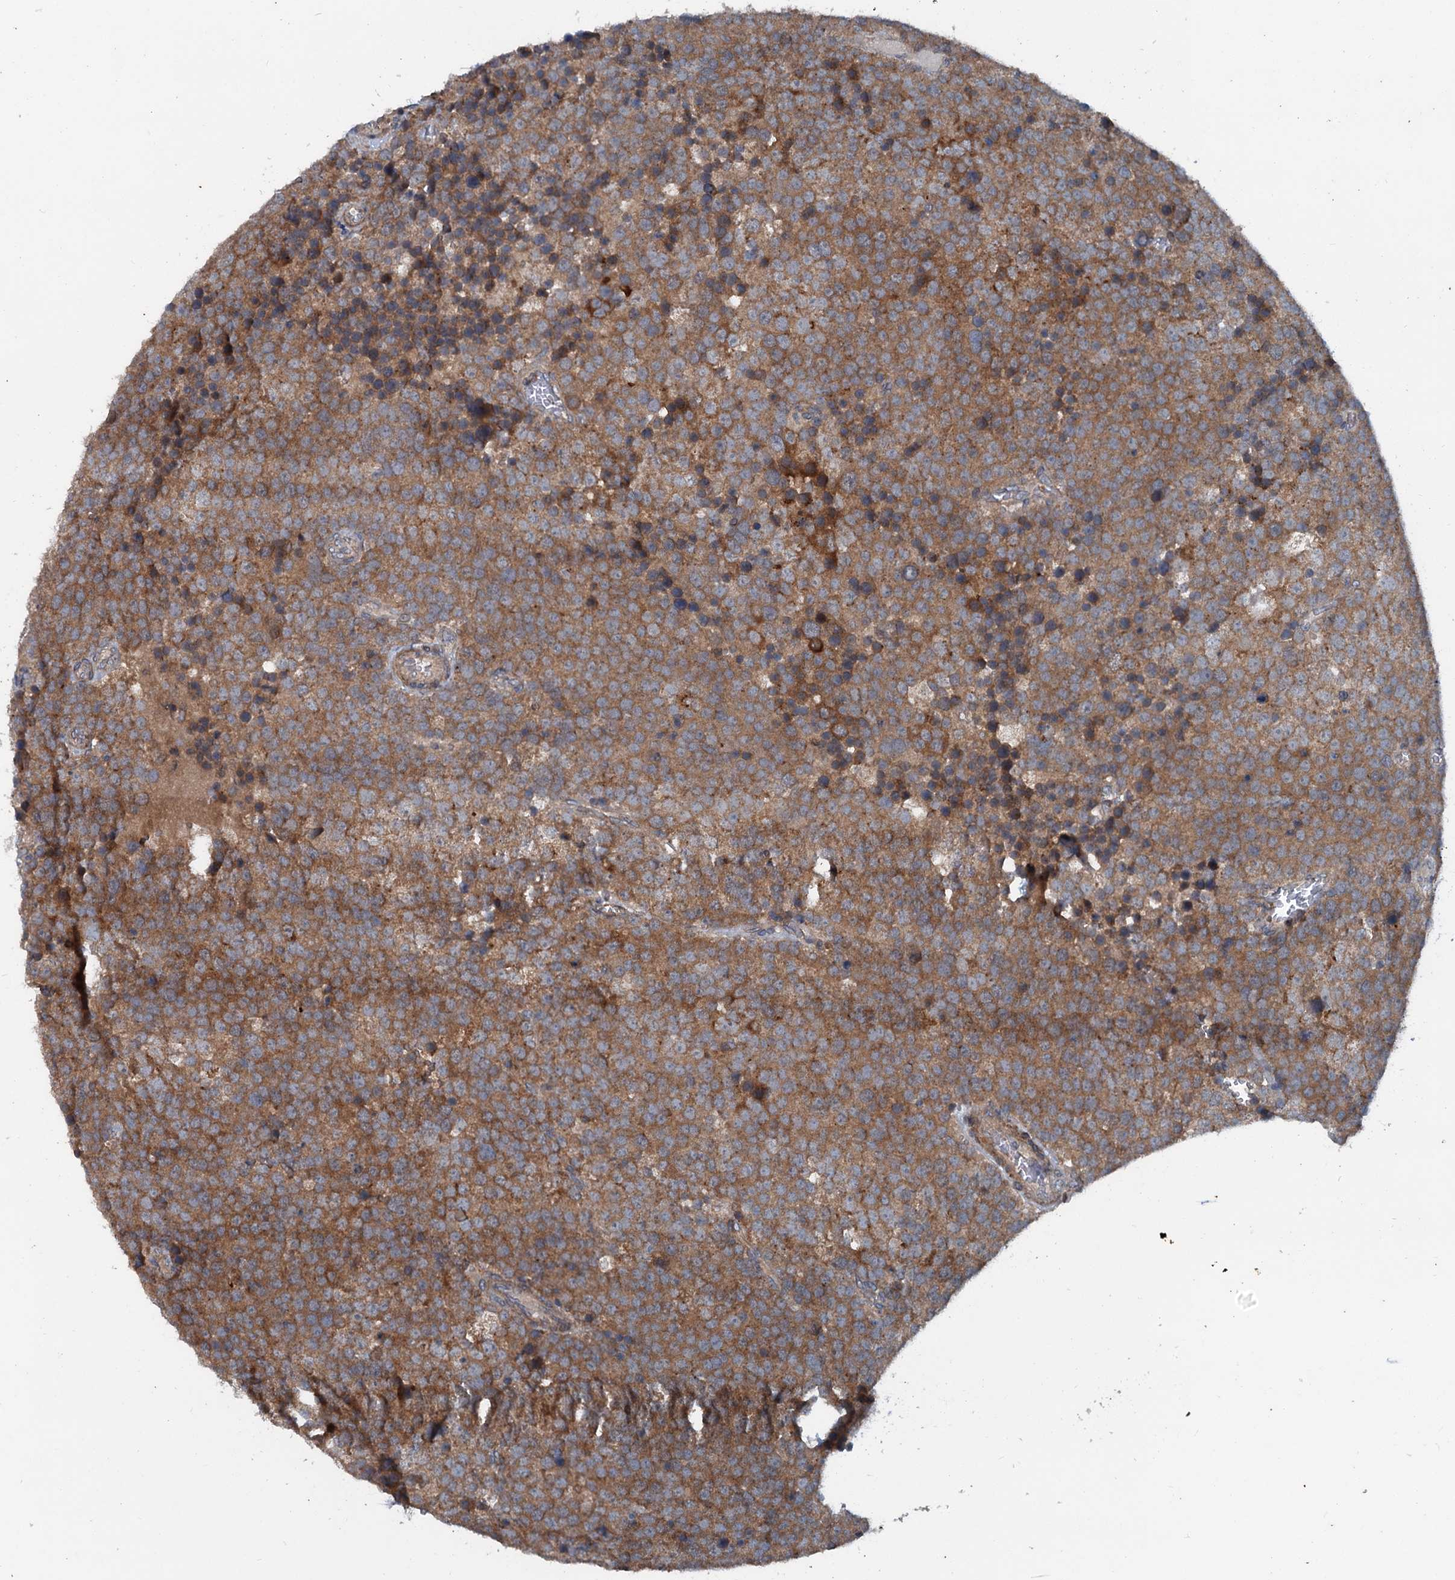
{"staining": {"intensity": "moderate", "quantity": ">75%", "location": "cytoplasmic/membranous"}, "tissue": "testis cancer", "cell_type": "Tumor cells", "image_type": "cancer", "snomed": [{"axis": "morphology", "description": "Seminoma, NOS"}, {"axis": "topography", "description": "Testis"}], "caption": "Immunohistochemistry (IHC) of human testis cancer displays medium levels of moderate cytoplasmic/membranous staining in approximately >75% of tumor cells.", "gene": "TEDC1", "patient": {"sex": "male", "age": 71}}